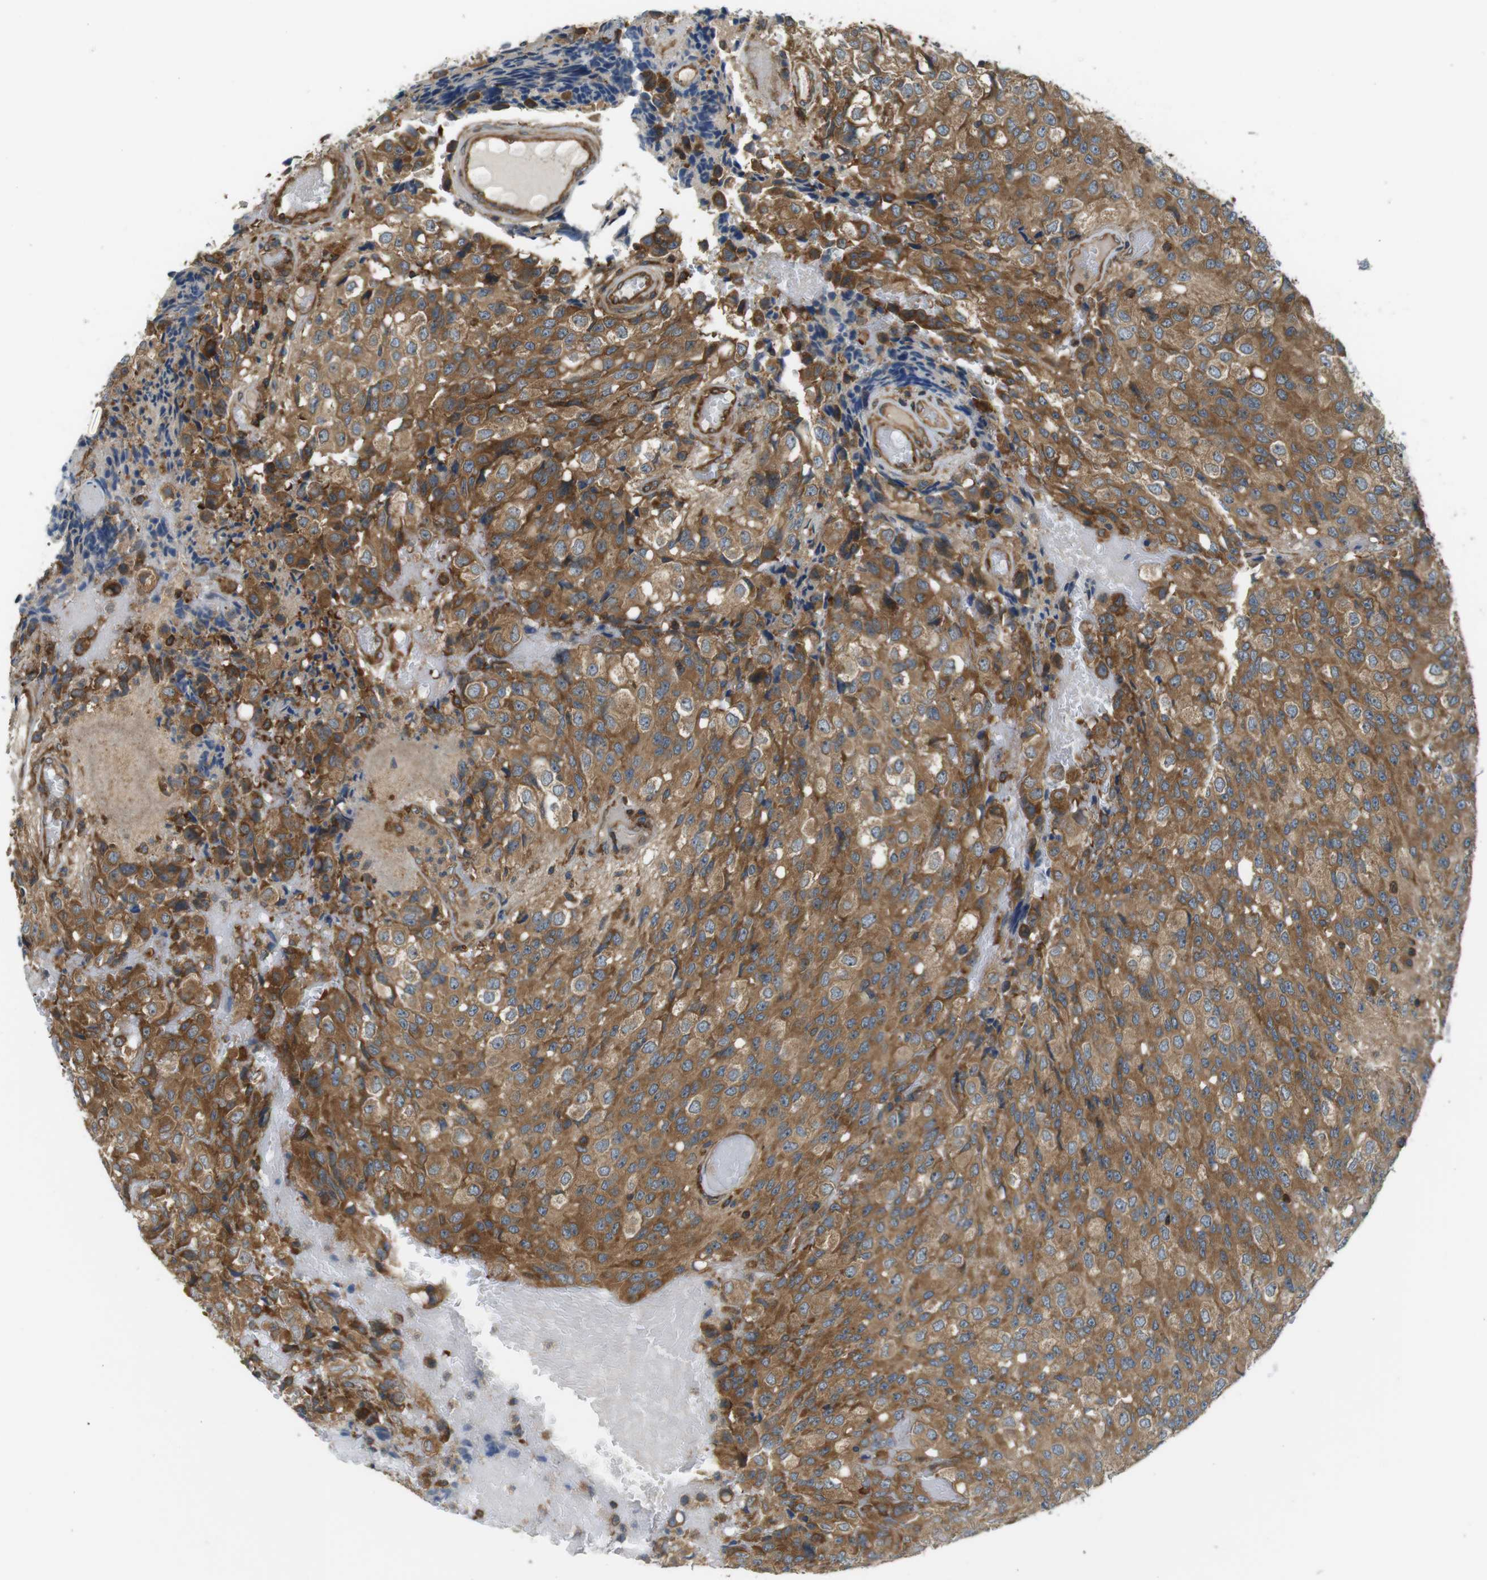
{"staining": {"intensity": "moderate", "quantity": ">75%", "location": "cytoplasmic/membranous"}, "tissue": "glioma", "cell_type": "Tumor cells", "image_type": "cancer", "snomed": [{"axis": "morphology", "description": "Glioma, malignant, High grade"}, {"axis": "topography", "description": "Brain"}], "caption": "This is a photomicrograph of immunohistochemistry (IHC) staining of glioma, which shows moderate positivity in the cytoplasmic/membranous of tumor cells.", "gene": "TSC1", "patient": {"sex": "male", "age": 32}}